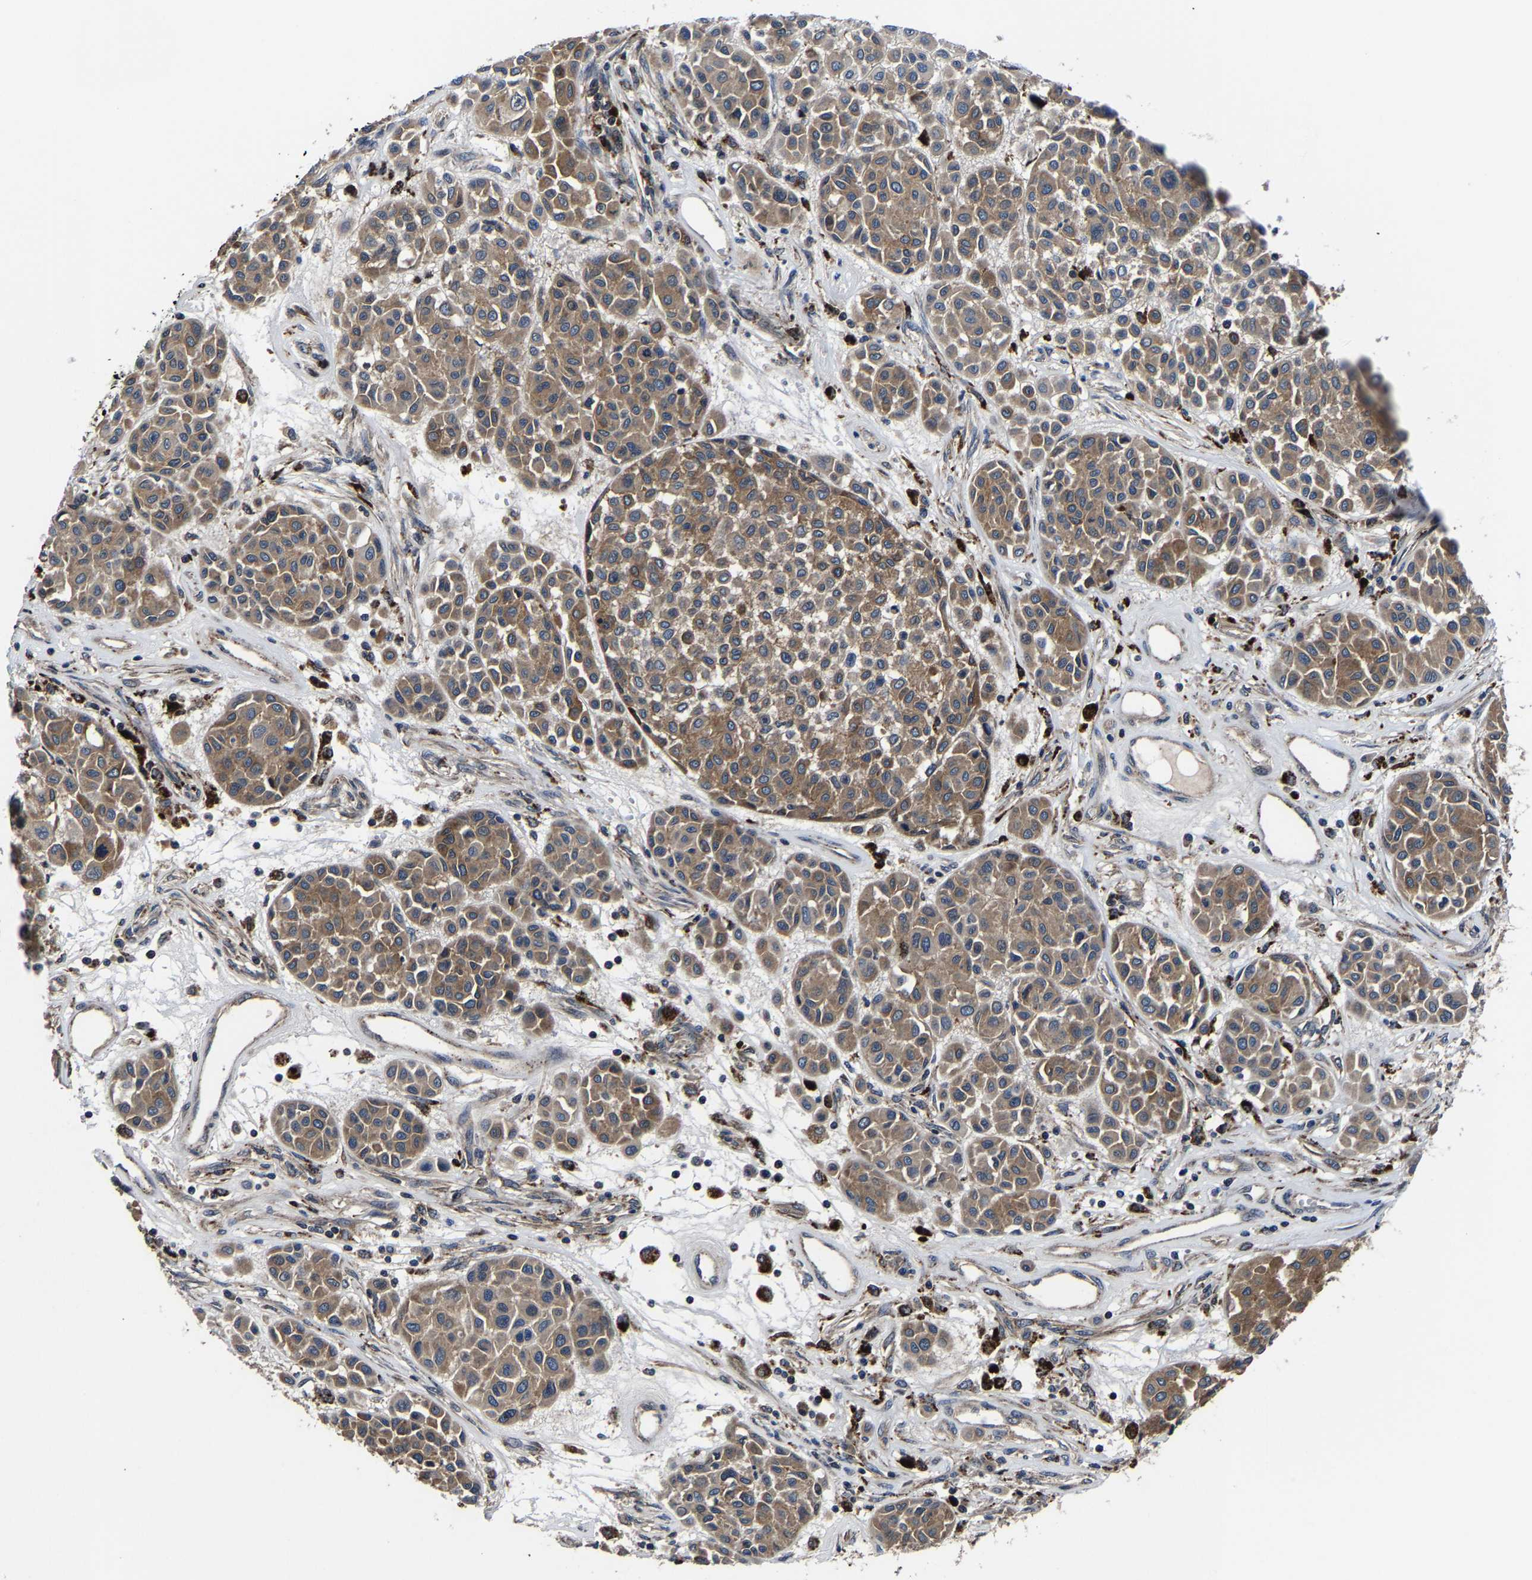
{"staining": {"intensity": "moderate", "quantity": ">75%", "location": "cytoplasmic/membranous"}, "tissue": "melanoma", "cell_type": "Tumor cells", "image_type": "cancer", "snomed": [{"axis": "morphology", "description": "Malignant melanoma, Metastatic site"}, {"axis": "topography", "description": "Soft tissue"}], "caption": "Tumor cells show moderate cytoplasmic/membranous positivity in about >75% of cells in melanoma.", "gene": "ZCCHC7", "patient": {"sex": "male", "age": 41}}